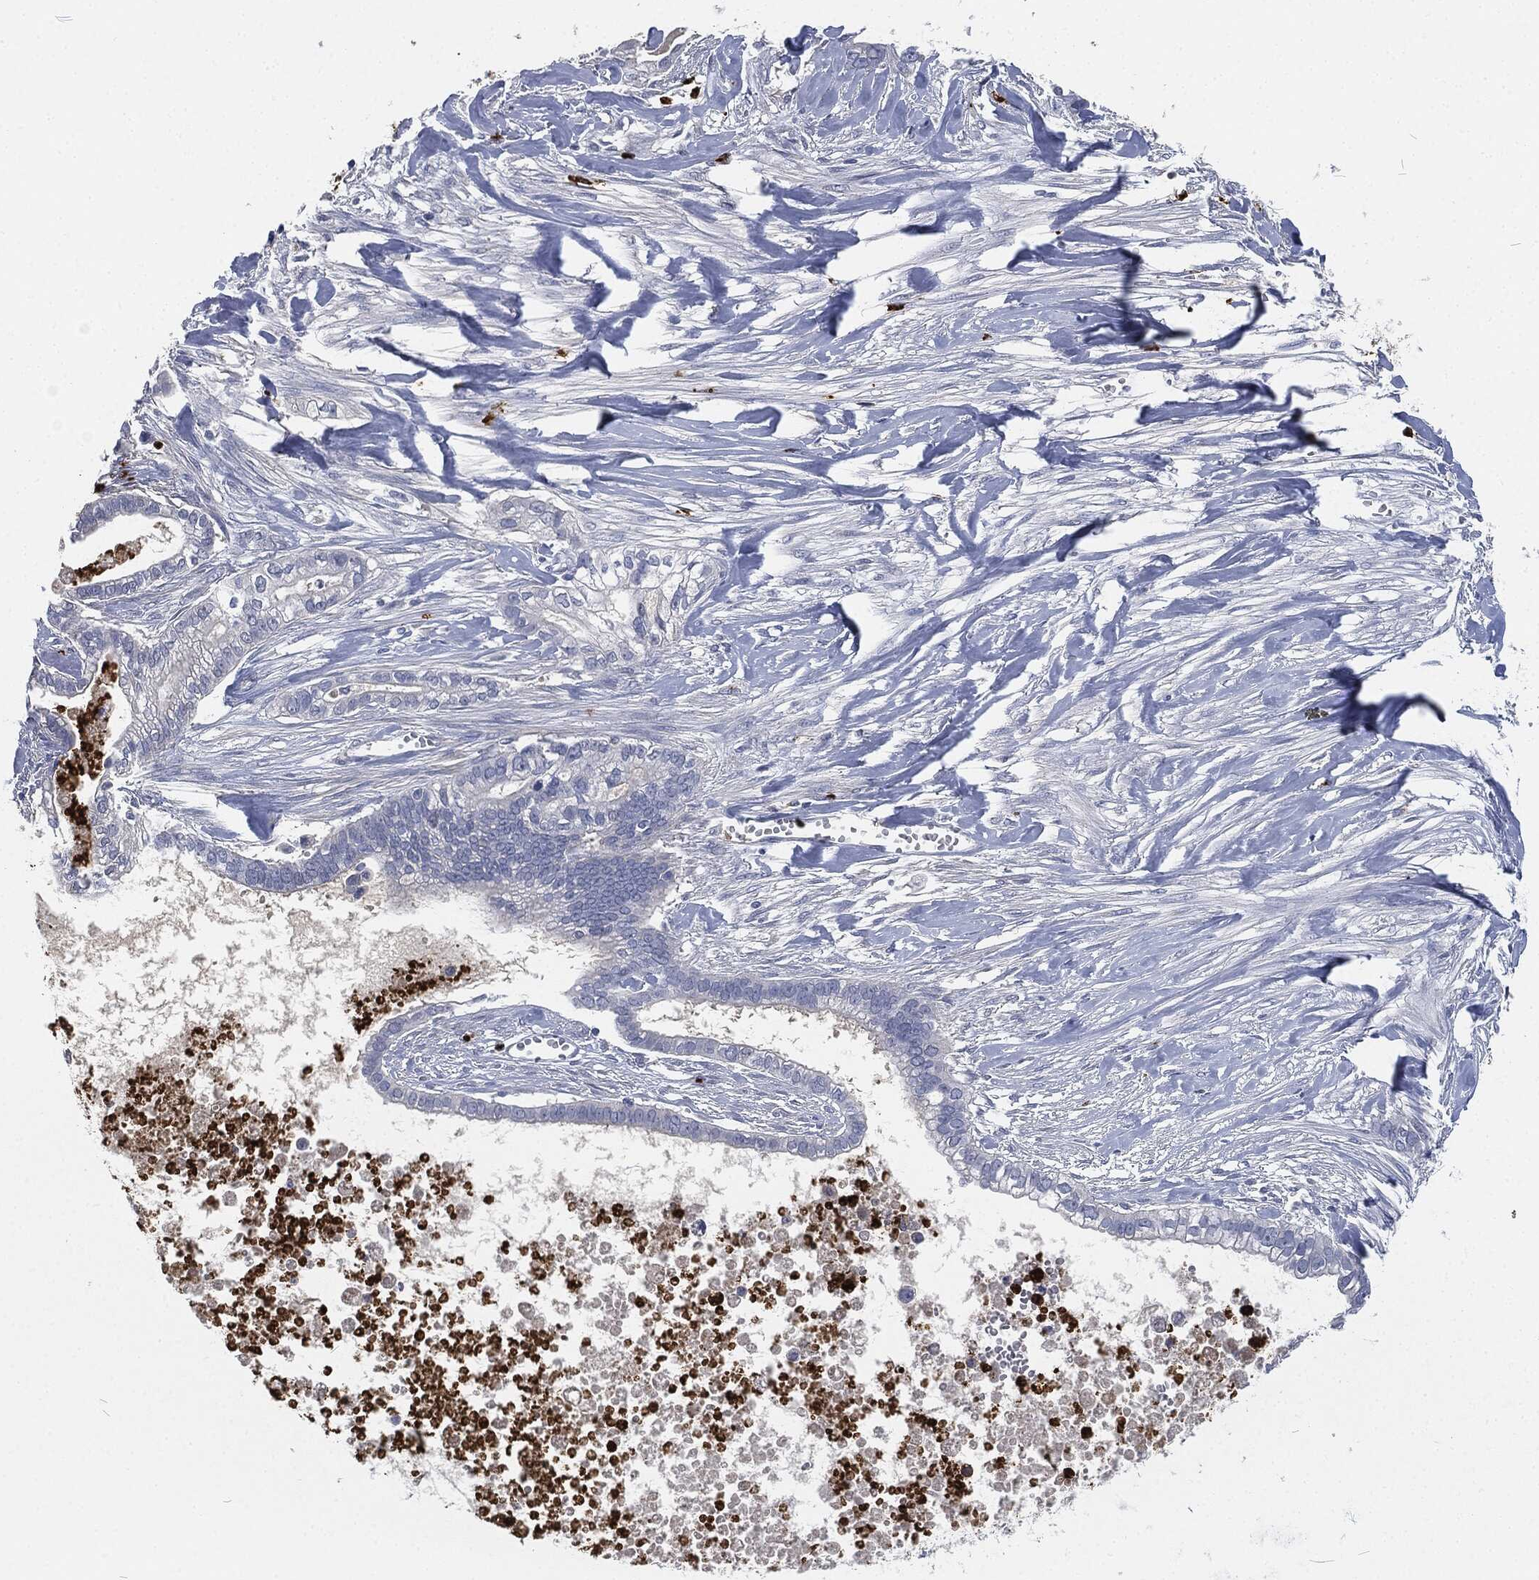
{"staining": {"intensity": "negative", "quantity": "none", "location": "none"}, "tissue": "pancreatic cancer", "cell_type": "Tumor cells", "image_type": "cancer", "snomed": [{"axis": "morphology", "description": "Adenocarcinoma, NOS"}, {"axis": "topography", "description": "Pancreas"}], "caption": "Tumor cells show no significant positivity in pancreatic cancer (adenocarcinoma). The staining was performed using DAB (3,3'-diaminobenzidine) to visualize the protein expression in brown, while the nuclei were stained in blue with hematoxylin (Magnification: 20x).", "gene": "MPO", "patient": {"sex": "male", "age": 61}}